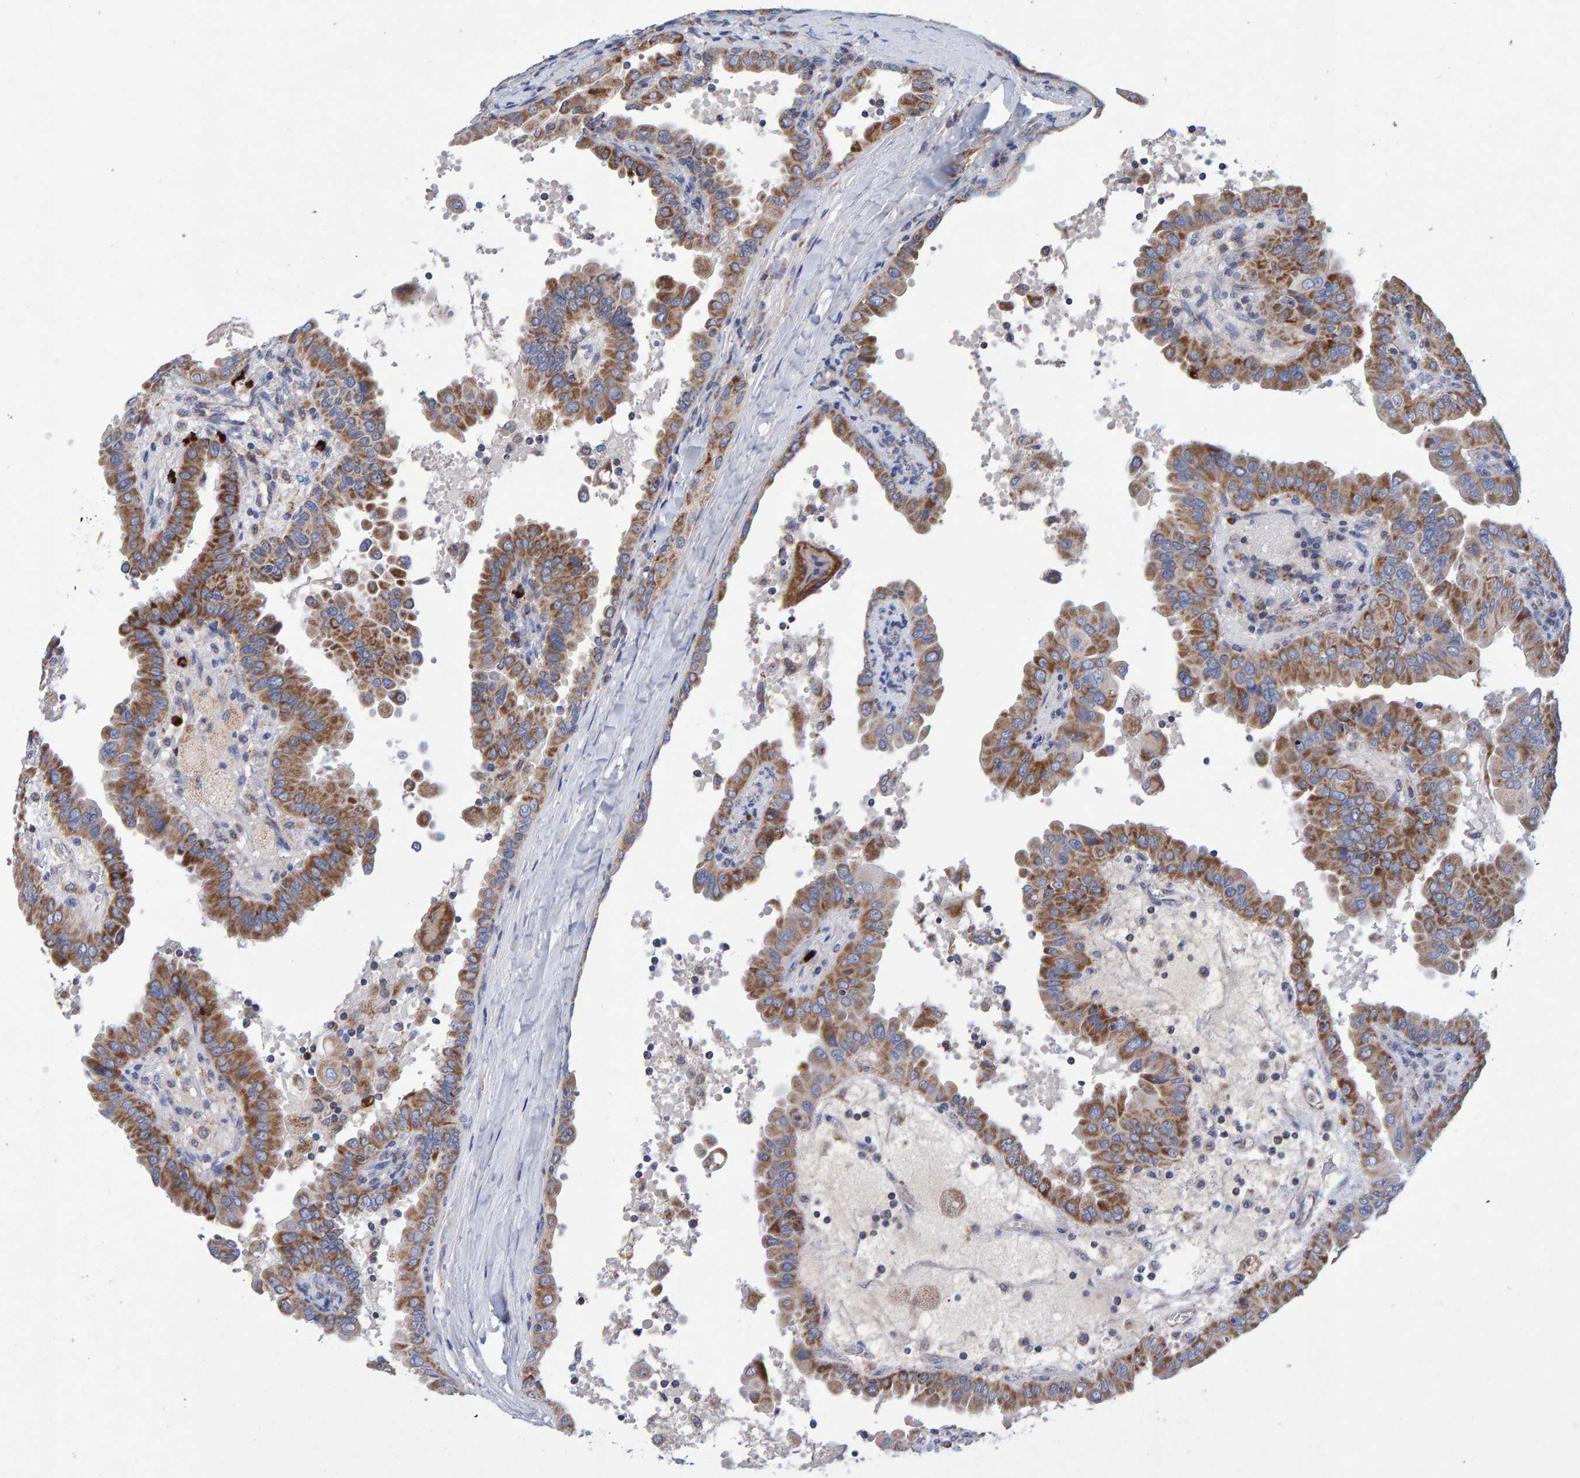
{"staining": {"intensity": "moderate", "quantity": ">75%", "location": "cytoplasmic/membranous"}, "tissue": "thyroid cancer", "cell_type": "Tumor cells", "image_type": "cancer", "snomed": [{"axis": "morphology", "description": "Papillary adenocarcinoma, NOS"}, {"axis": "topography", "description": "Thyroid gland"}], "caption": "Human papillary adenocarcinoma (thyroid) stained with a brown dye reveals moderate cytoplasmic/membranous positive positivity in about >75% of tumor cells.", "gene": "EFR3A", "patient": {"sex": "male", "age": 33}}